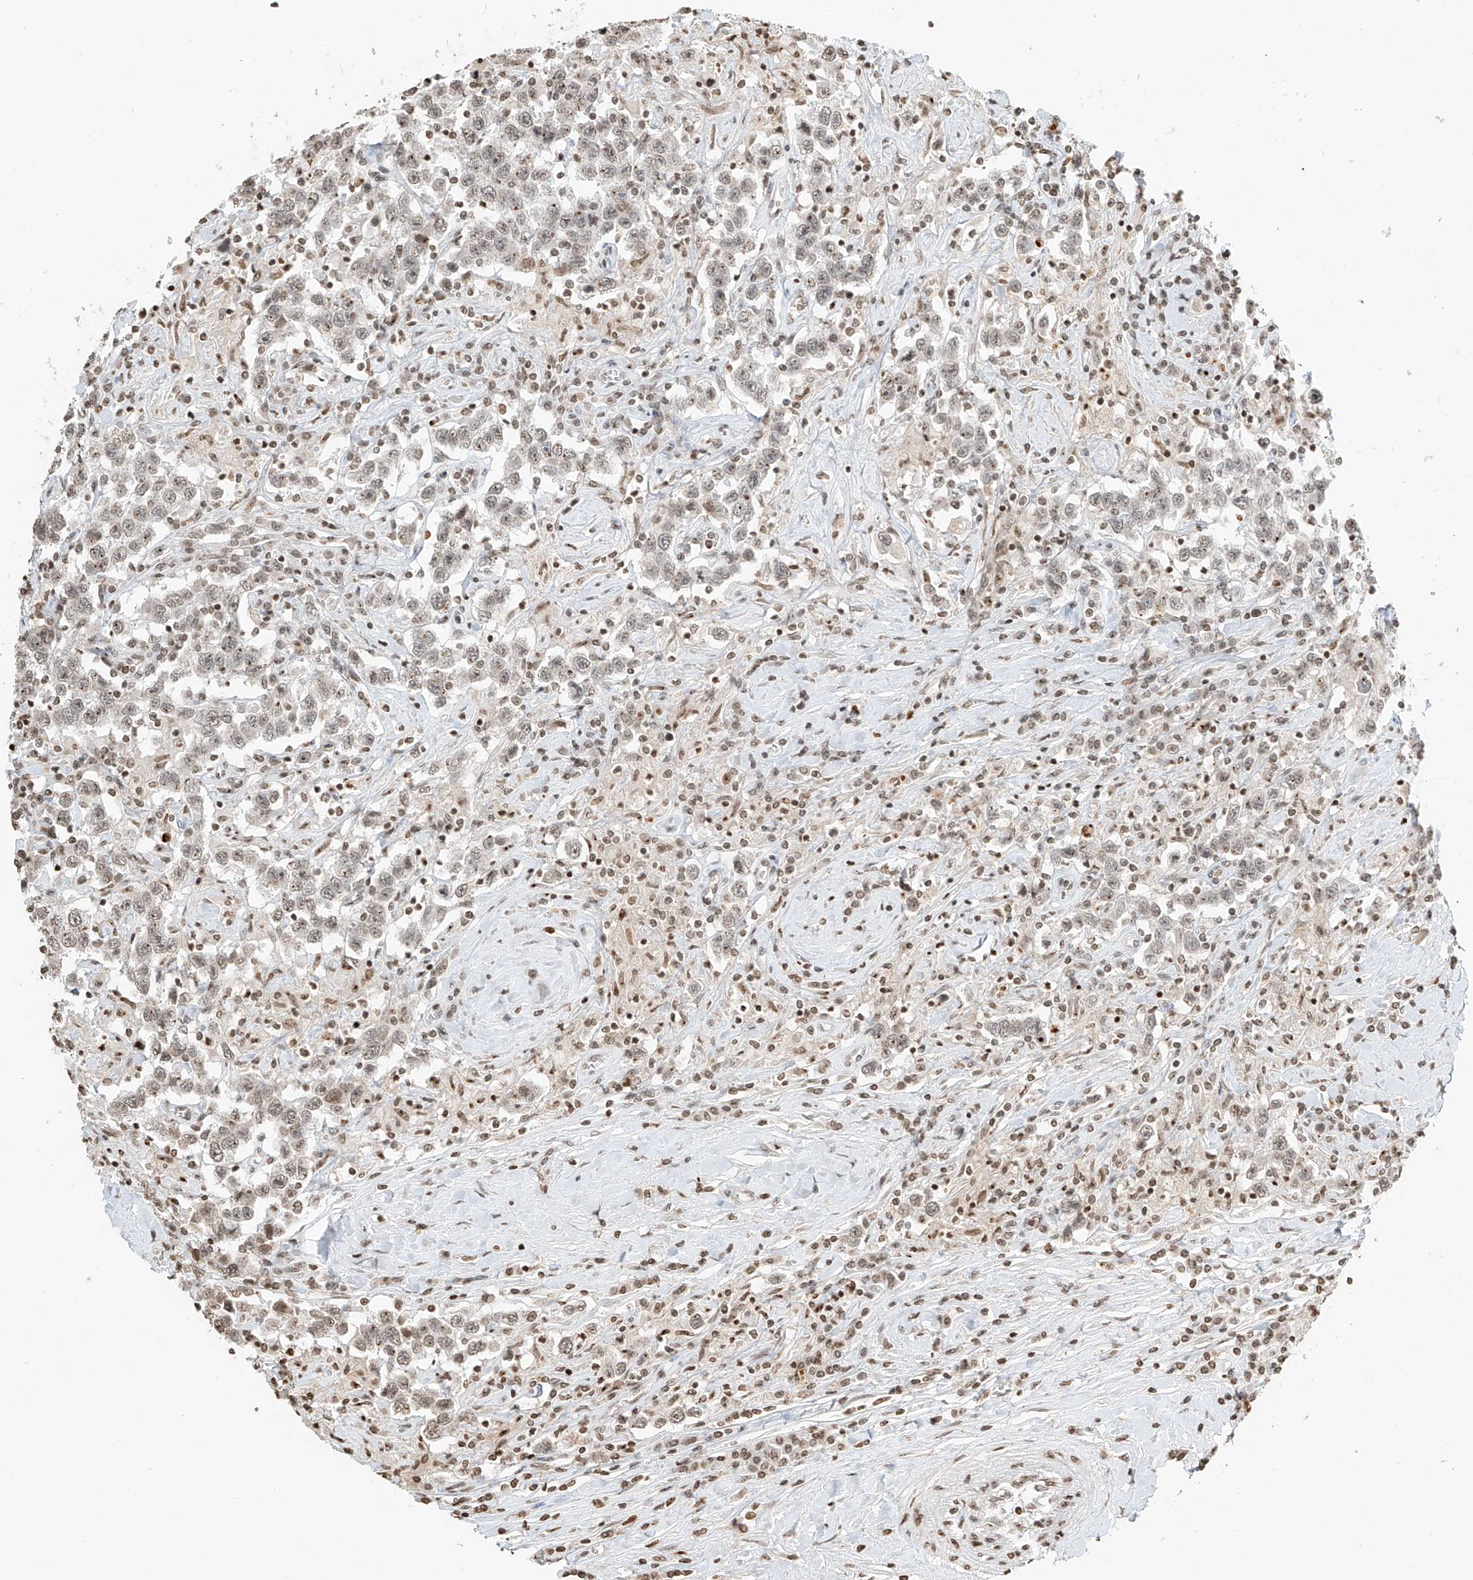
{"staining": {"intensity": "weak", "quantity": ">75%", "location": "nuclear"}, "tissue": "testis cancer", "cell_type": "Tumor cells", "image_type": "cancer", "snomed": [{"axis": "morphology", "description": "Seminoma, NOS"}, {"axis": "topography", "description": "Testis"}], "caption": "IHC micrograph of neoplastic tissue: human testis cancer stained using immunohistochemistry (IHC) displays low levels of weak protein expression localized specifically in the nuclear of tumor cells, appearing as a nuclear brown color.", "gene": "C17orf58", "patient": {"sex": "male", "age": 41}}